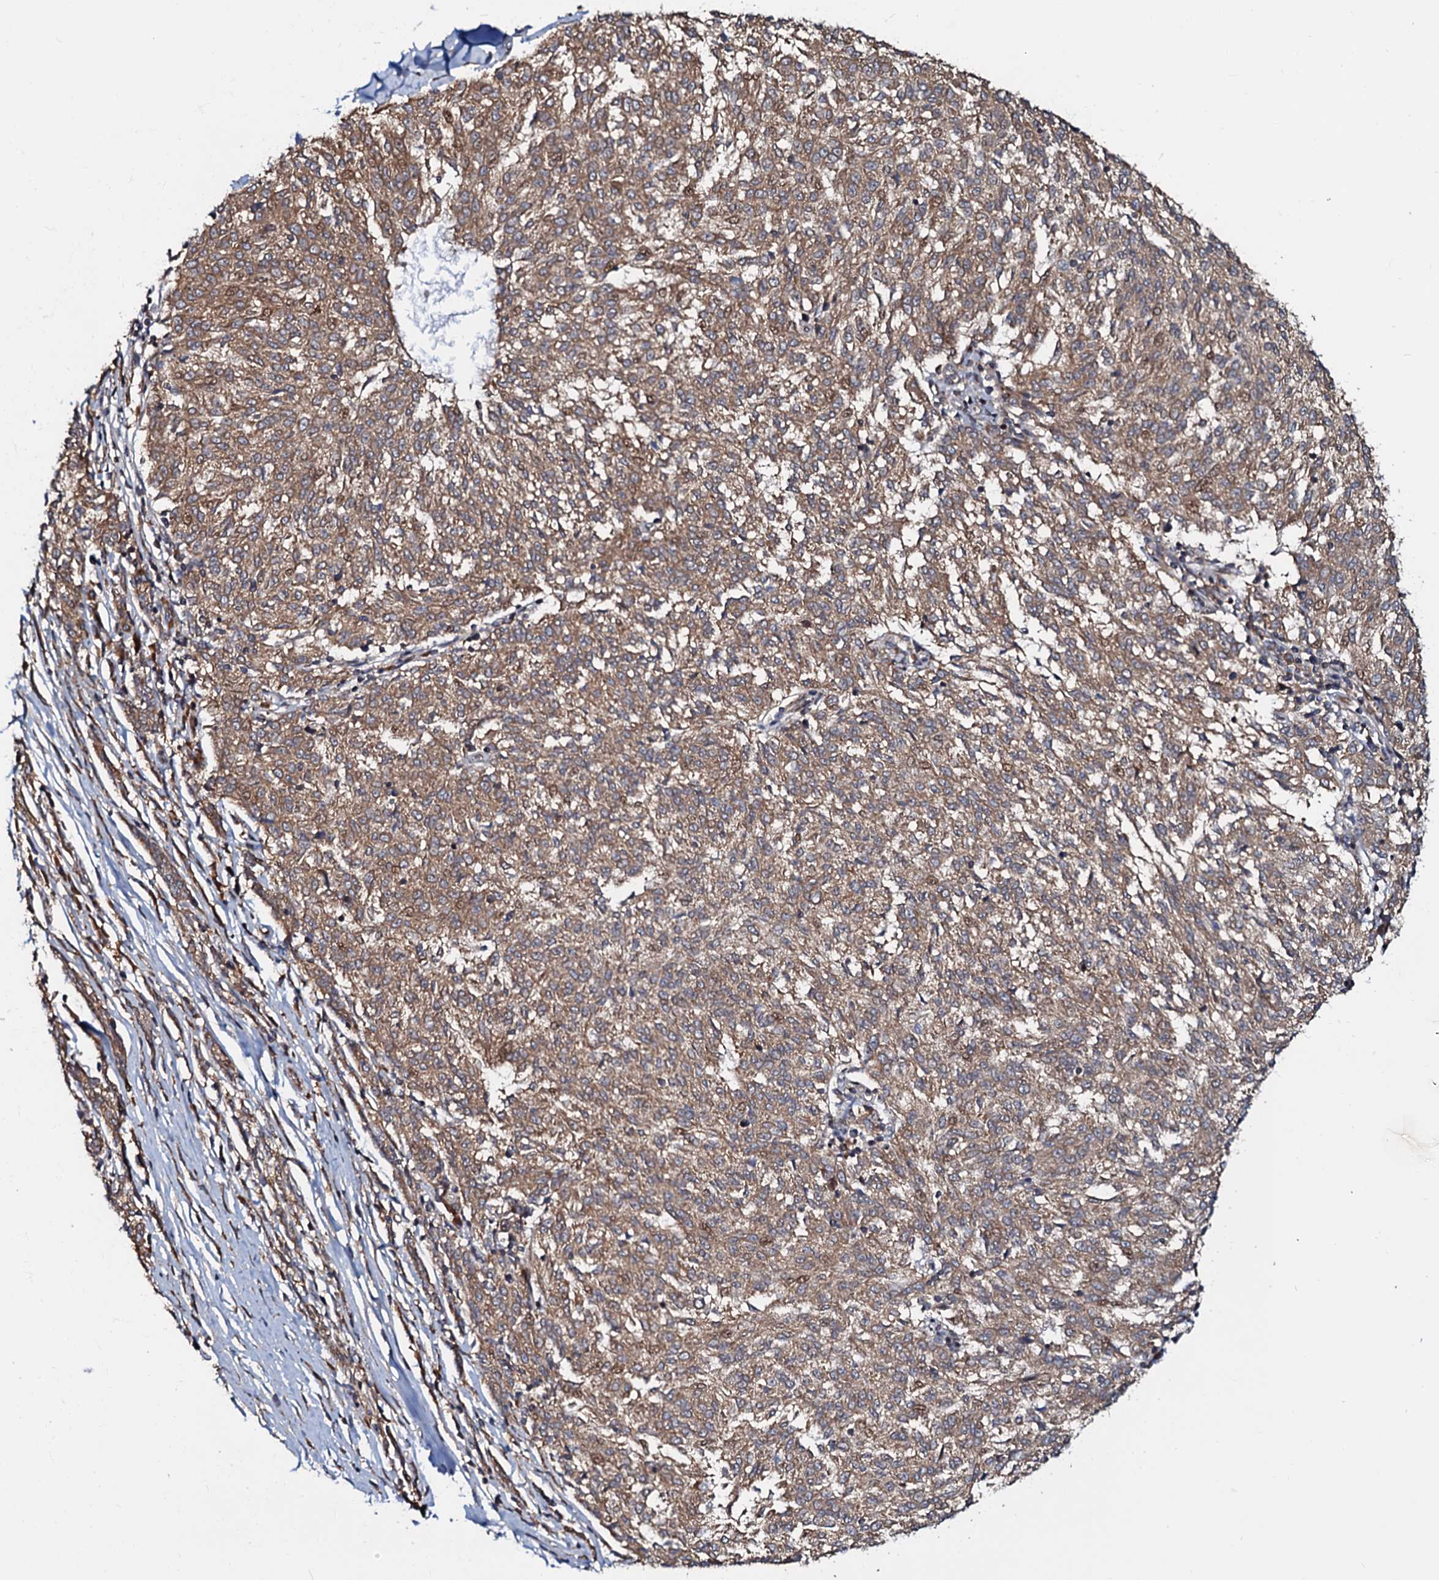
{"staining": {"intensity": "moderate", "quantity": ">75%", "location": "cytoplasmic/membranous"}, "tissue": "melanoma", "cell_type": "Tumor cells", "image_type": "cancer", "snomed": [{"axis": "morphology", "description": "Malignant melanoma, NOS"}, {"axis": "topography", "description": "Skin"}], "caption": "A micrograph of human melanoma stained for a protein exhibits moderate cytoplasmic/membranous brown staining in tumor cells.", "gene": "OSBP", "patient": {"sex": "female", "age": 72}}